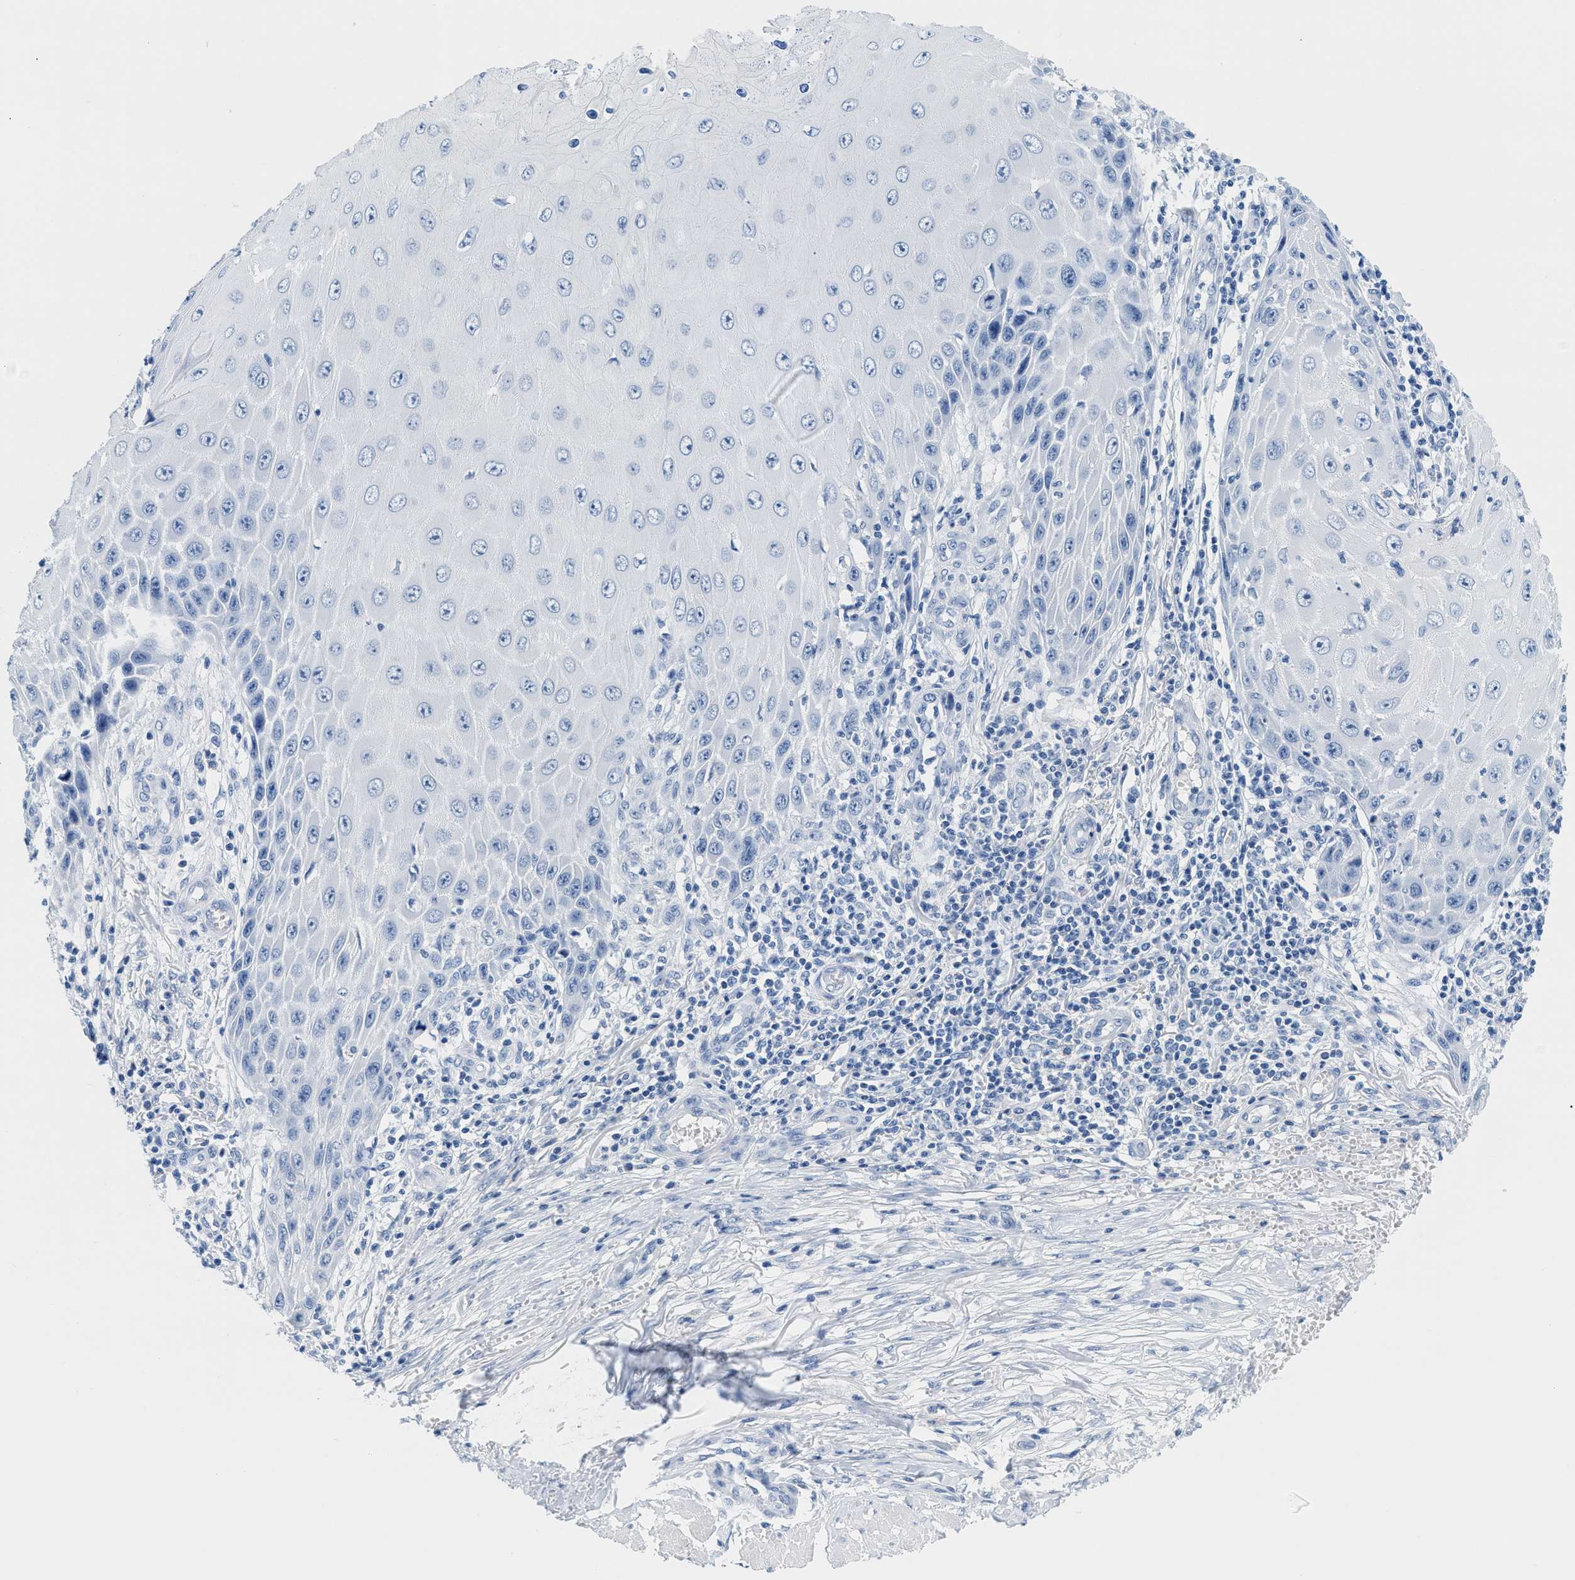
{"staining": {"intensity": "negative", "quantity": "none", "location": "none"}, "tissue": "skin cancer", "cell_type": "Tumor cells", "image_type": "cancer", "snomed": [{"axis": "morphology", "description": "Squamous cell carcinoma, NOS"}, {"axis": "topography", "description": "Skin"}], "caption": "This photomicrograph is of skin cancer stained with immunohistochemistry (IHC) to label a protein in brown with the nuclei are counter-stained blue. There is no positivity in tumor cells. (DAB immunohistochemistry with hematoxylin counter stain).", "gene": "GSN", "patient": {"sex": "female", "age": 73}}